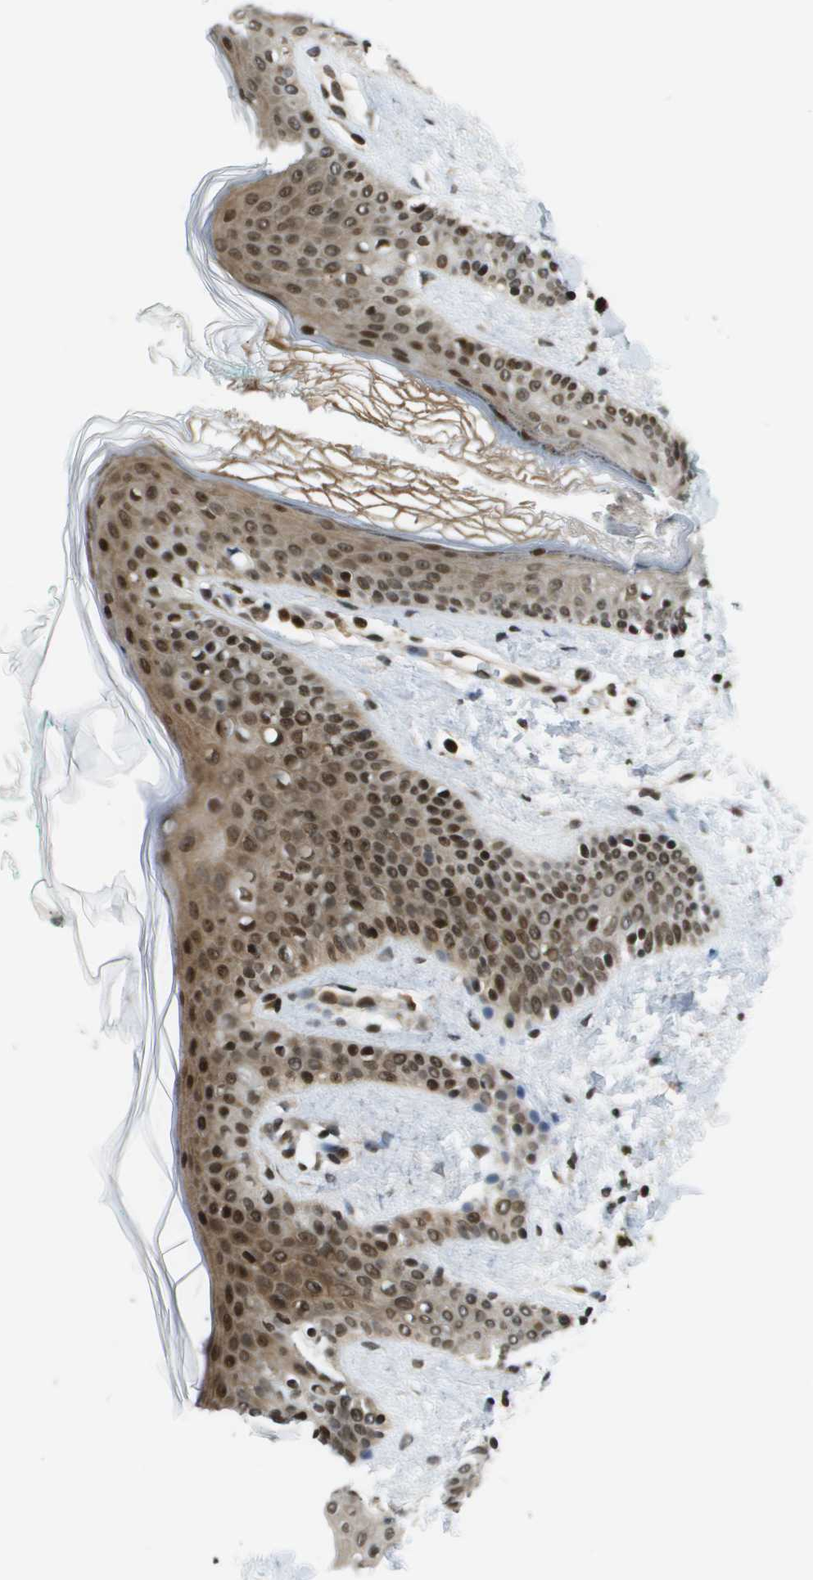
{"staining": {"intensity": "moderate", "quantity": ">75%", "location": "cytoplasmic/membranous"}, "tissue": "skin", "cell_type": "Fibroblasts", "image_type": "normal", "snomed": [{"axis": "morphology", "description": "Normal tissue, NOS"}, {"axis": "topography", "description": "Skin"}], "caption": "Benign skin demonstrates moderate cytoplasmic/membranous positivity in approximately >75% of fibroblasts.", "gene": "RECQL4", "patient": {"sex": "male", "age": 16}}